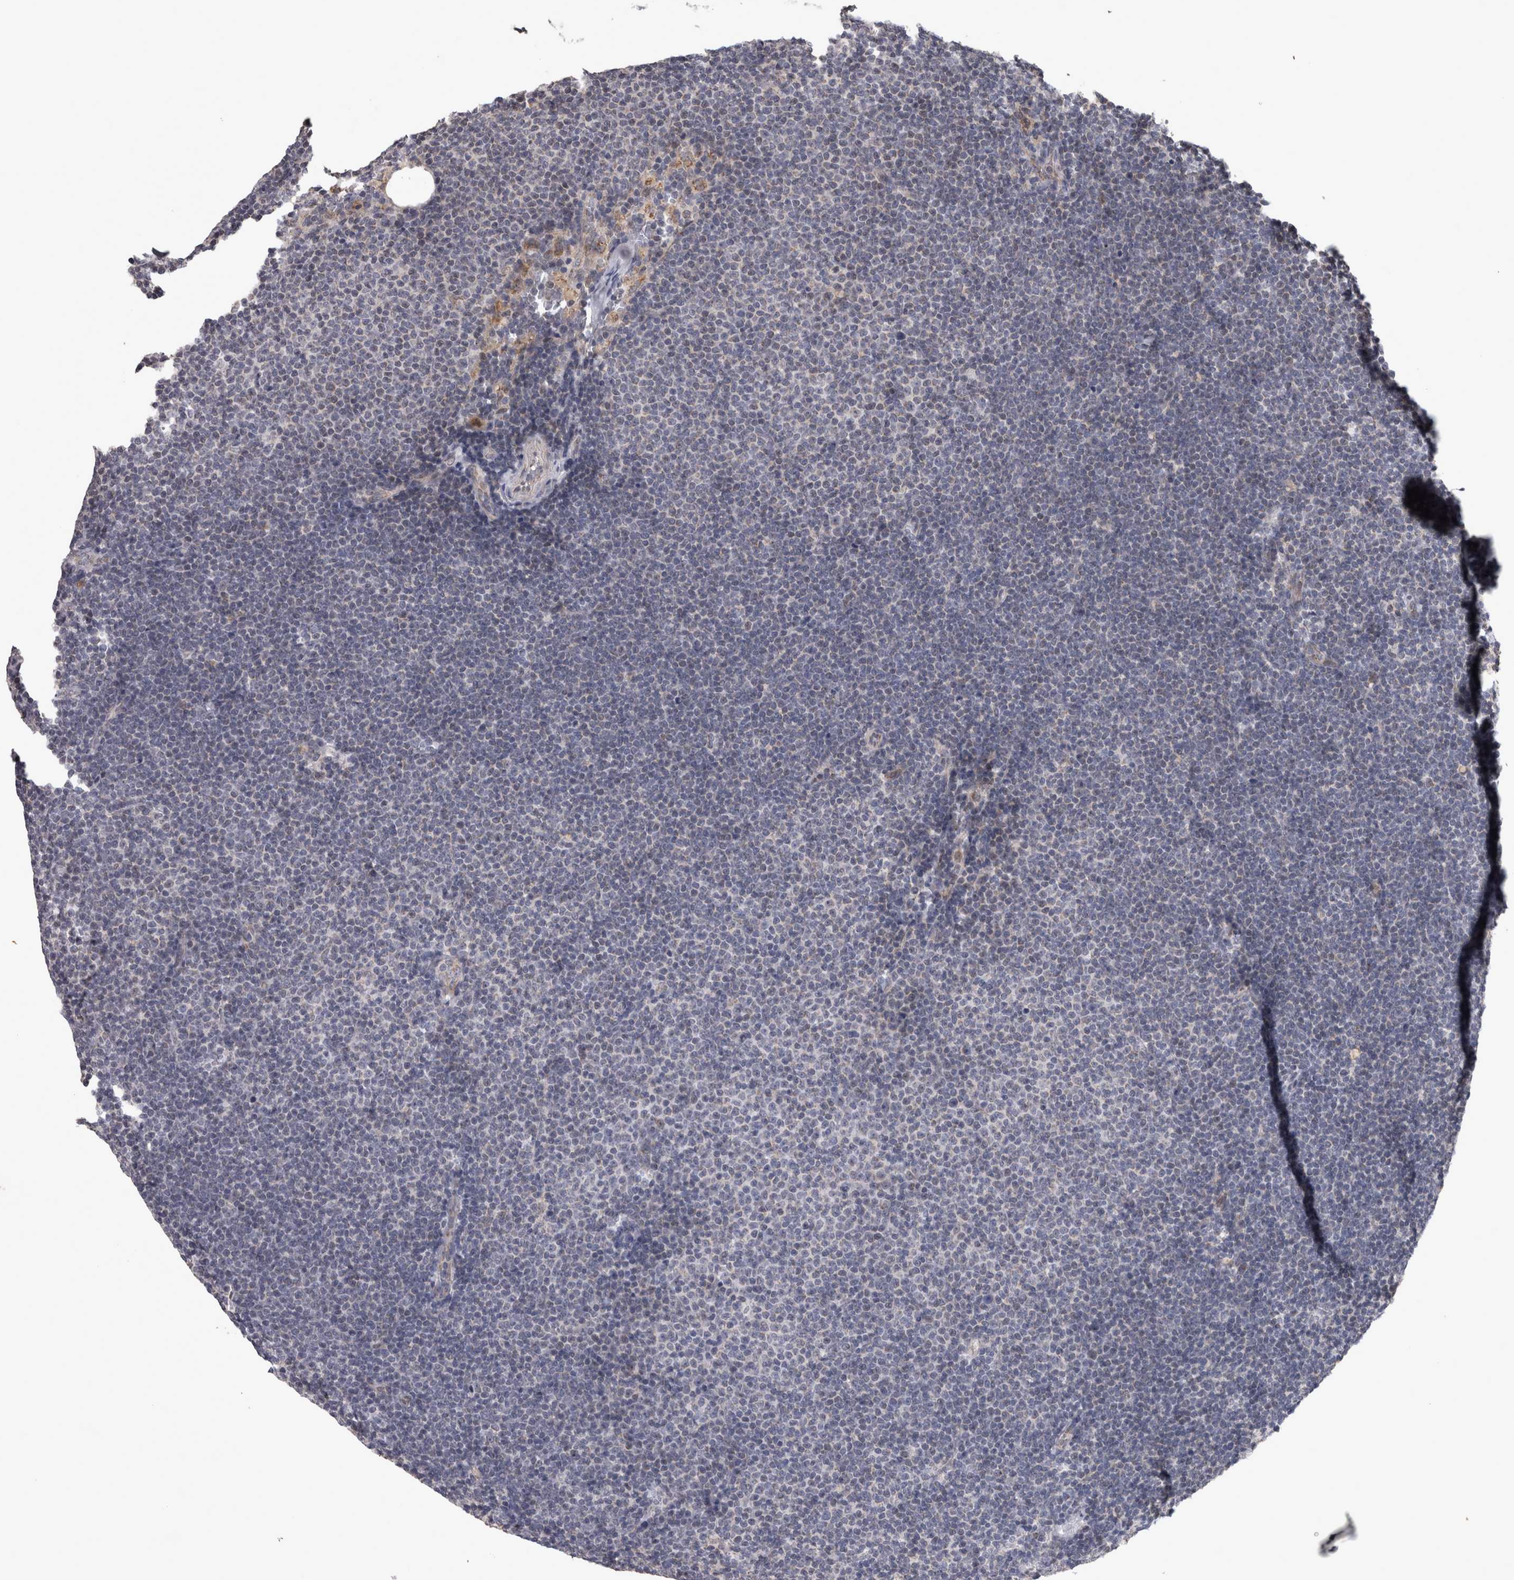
{"staining": {"intensity": "negative", "quantity": "none", "location": "none"}, "tissue": "lymphoma", "cell_type": "Tumor cells", "image_type": "cancer", "snomed": [{"axis": "morphology", "description": "Malignant lymphoma, non-Hodgkin's type, Low grade"}, {"axis": "topography", "description": "Lymph node"}], "caption": "An immunohistochemistry photomicrograph of low-grade malignant lymphoma, non-Hodgkin's type is shown. There is no staining in tumor cells of low-grade malignant lymphoma, non-Hodgkin's type.", "gene": "DBT", "patient": {"sex": "female", "age": 53}}